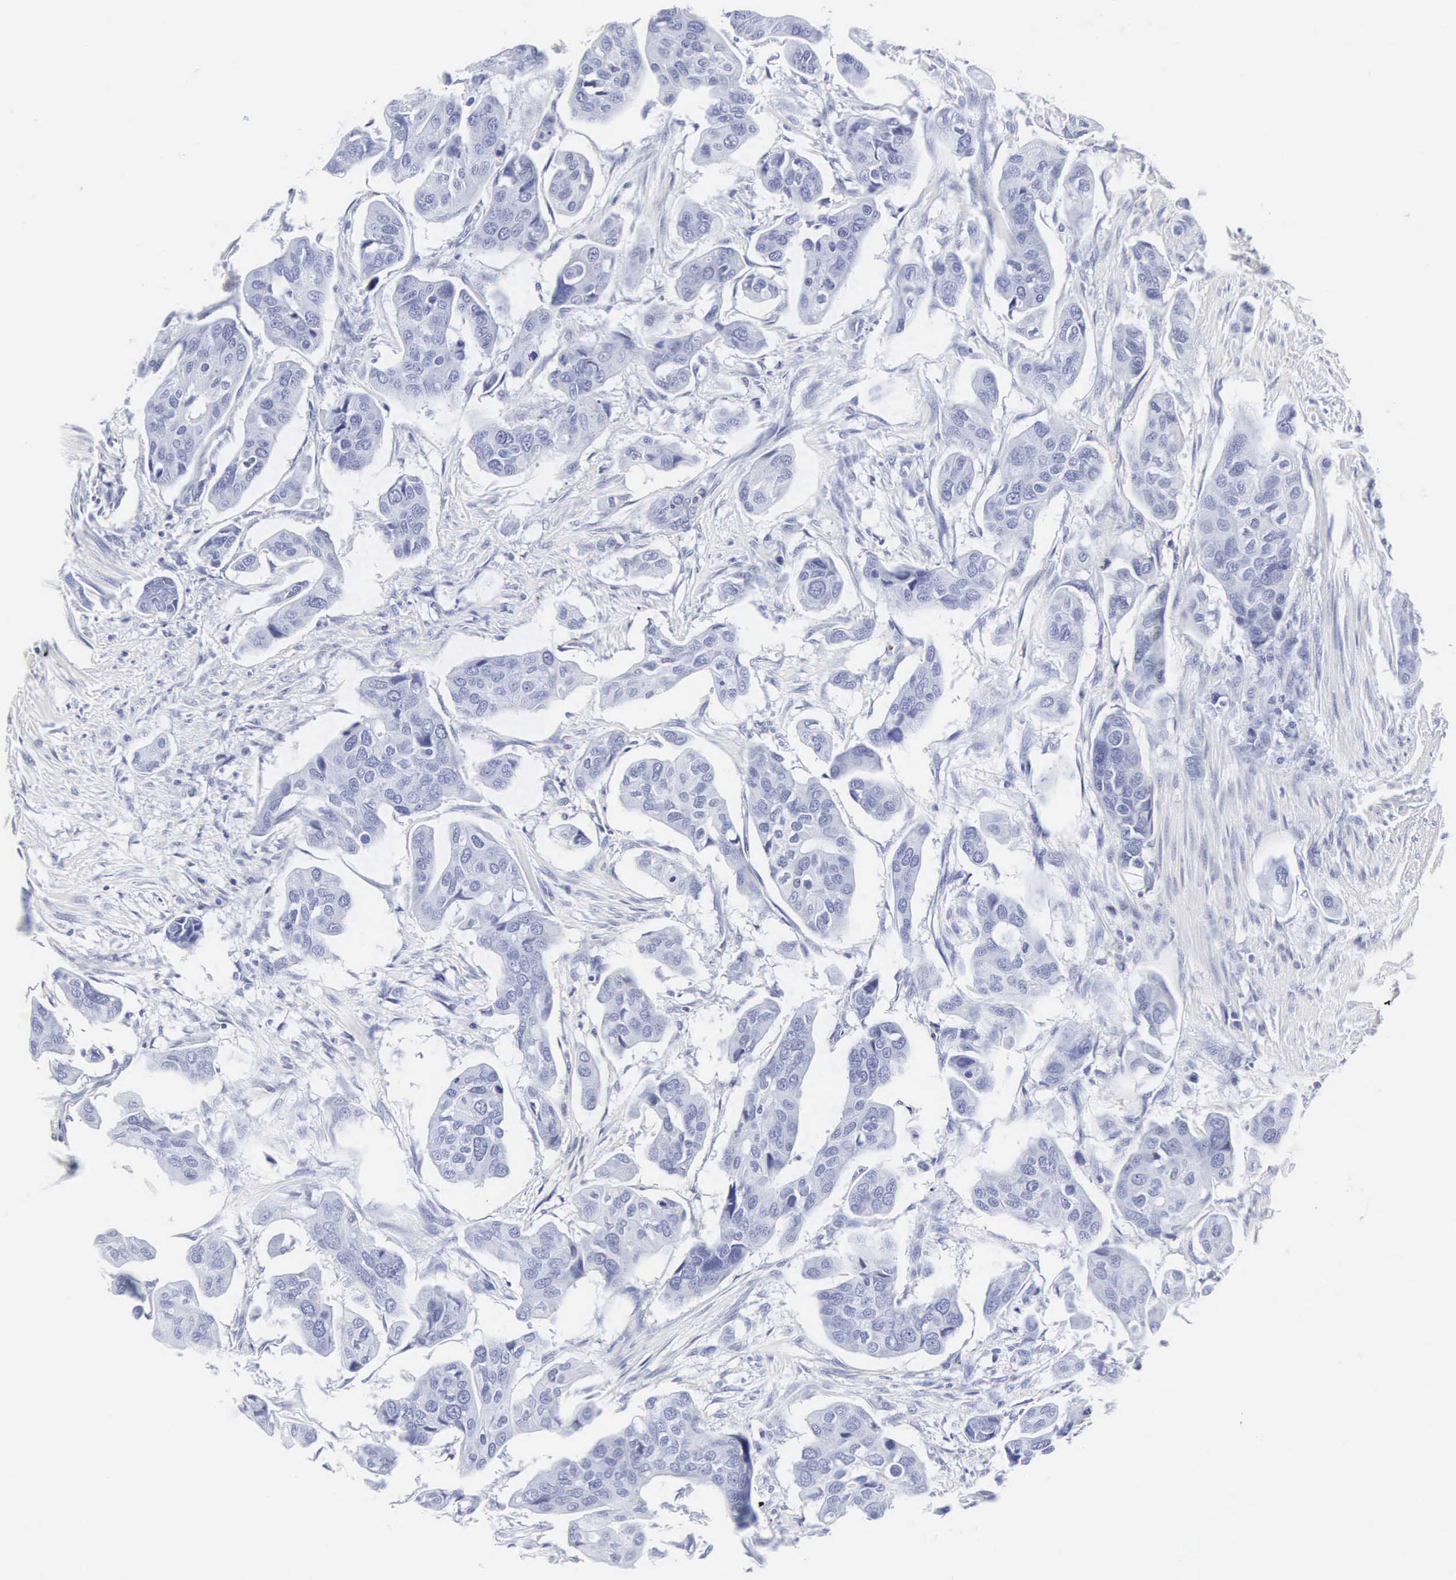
{"staining": {"intensity": "negative", "quantity": "none", "location": "none"}, "tissue": "urothelial cancer", "cell_type": "Tumor cells", "image_type": "cancer", "snomed": [{"axis": "morphology", "description": "Adenocarcinoma, NOS"}, {"axis": "topography", "description": "Urinary bladder"}], "caption": "Immunohistochemistry (IHC) of human urothelial cancer shows no positivity in tumor cells.", "gene": "INS", "patient": {"sex": "male", "age": 61}}